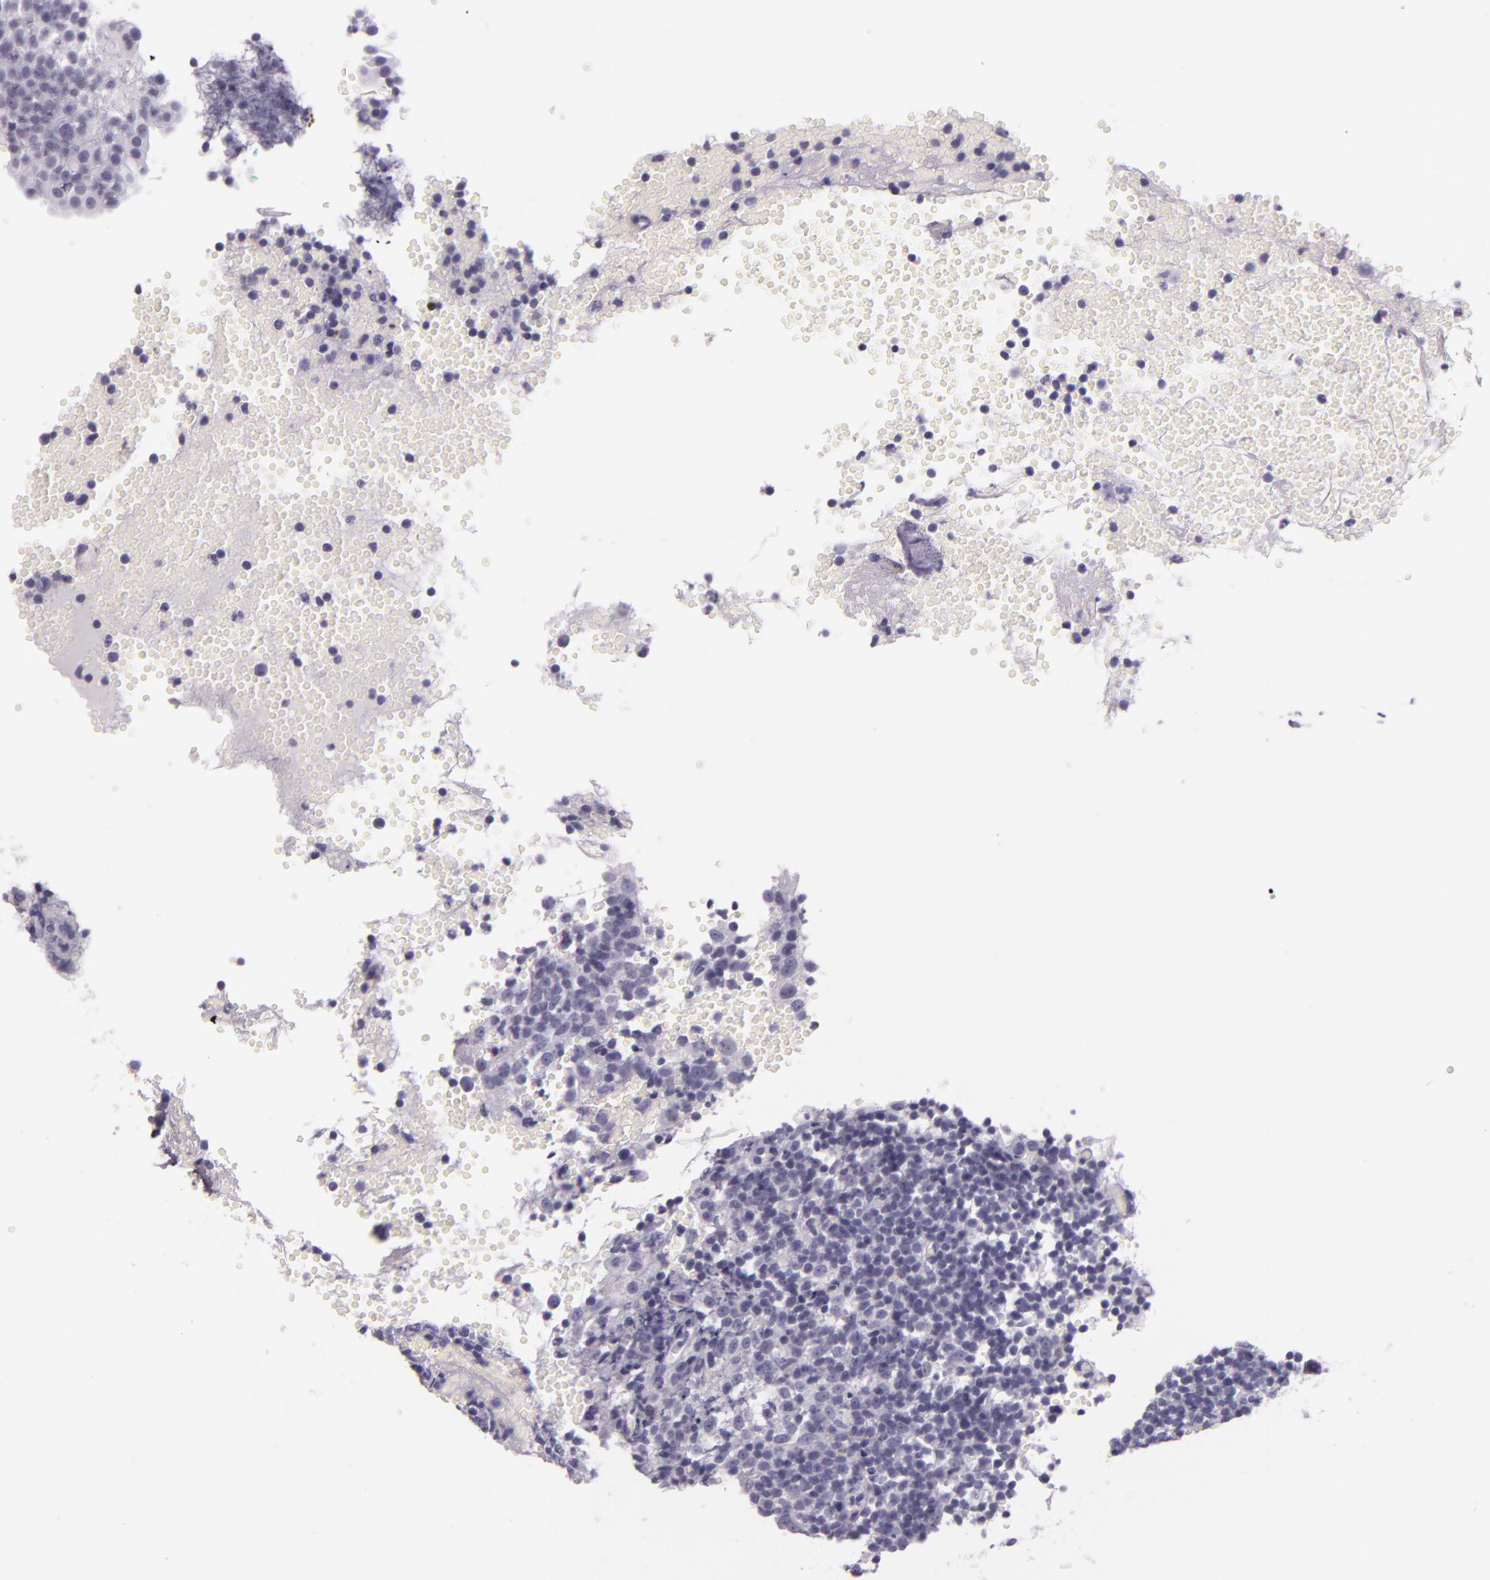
{"staining": {"intensity": "negative", "quantity": "none", "location": "none"}, "tissue": "tonsil", "cell_type": "Germinal center cells", "image_type": "normal", "snomed": [{"axis": "morphology", "description": "Normal tissue, NOS"}, {"axis": "topography", "description": "Tonsil"}], "caption": "The IHC photomicrograph has no significant positivity in germinal center cells of tonsil. (Immunohistochemistry, brightfield microscopy, high magnification).", "gene": "MT1A", "patient": {"sex": "female", "age": 40}}